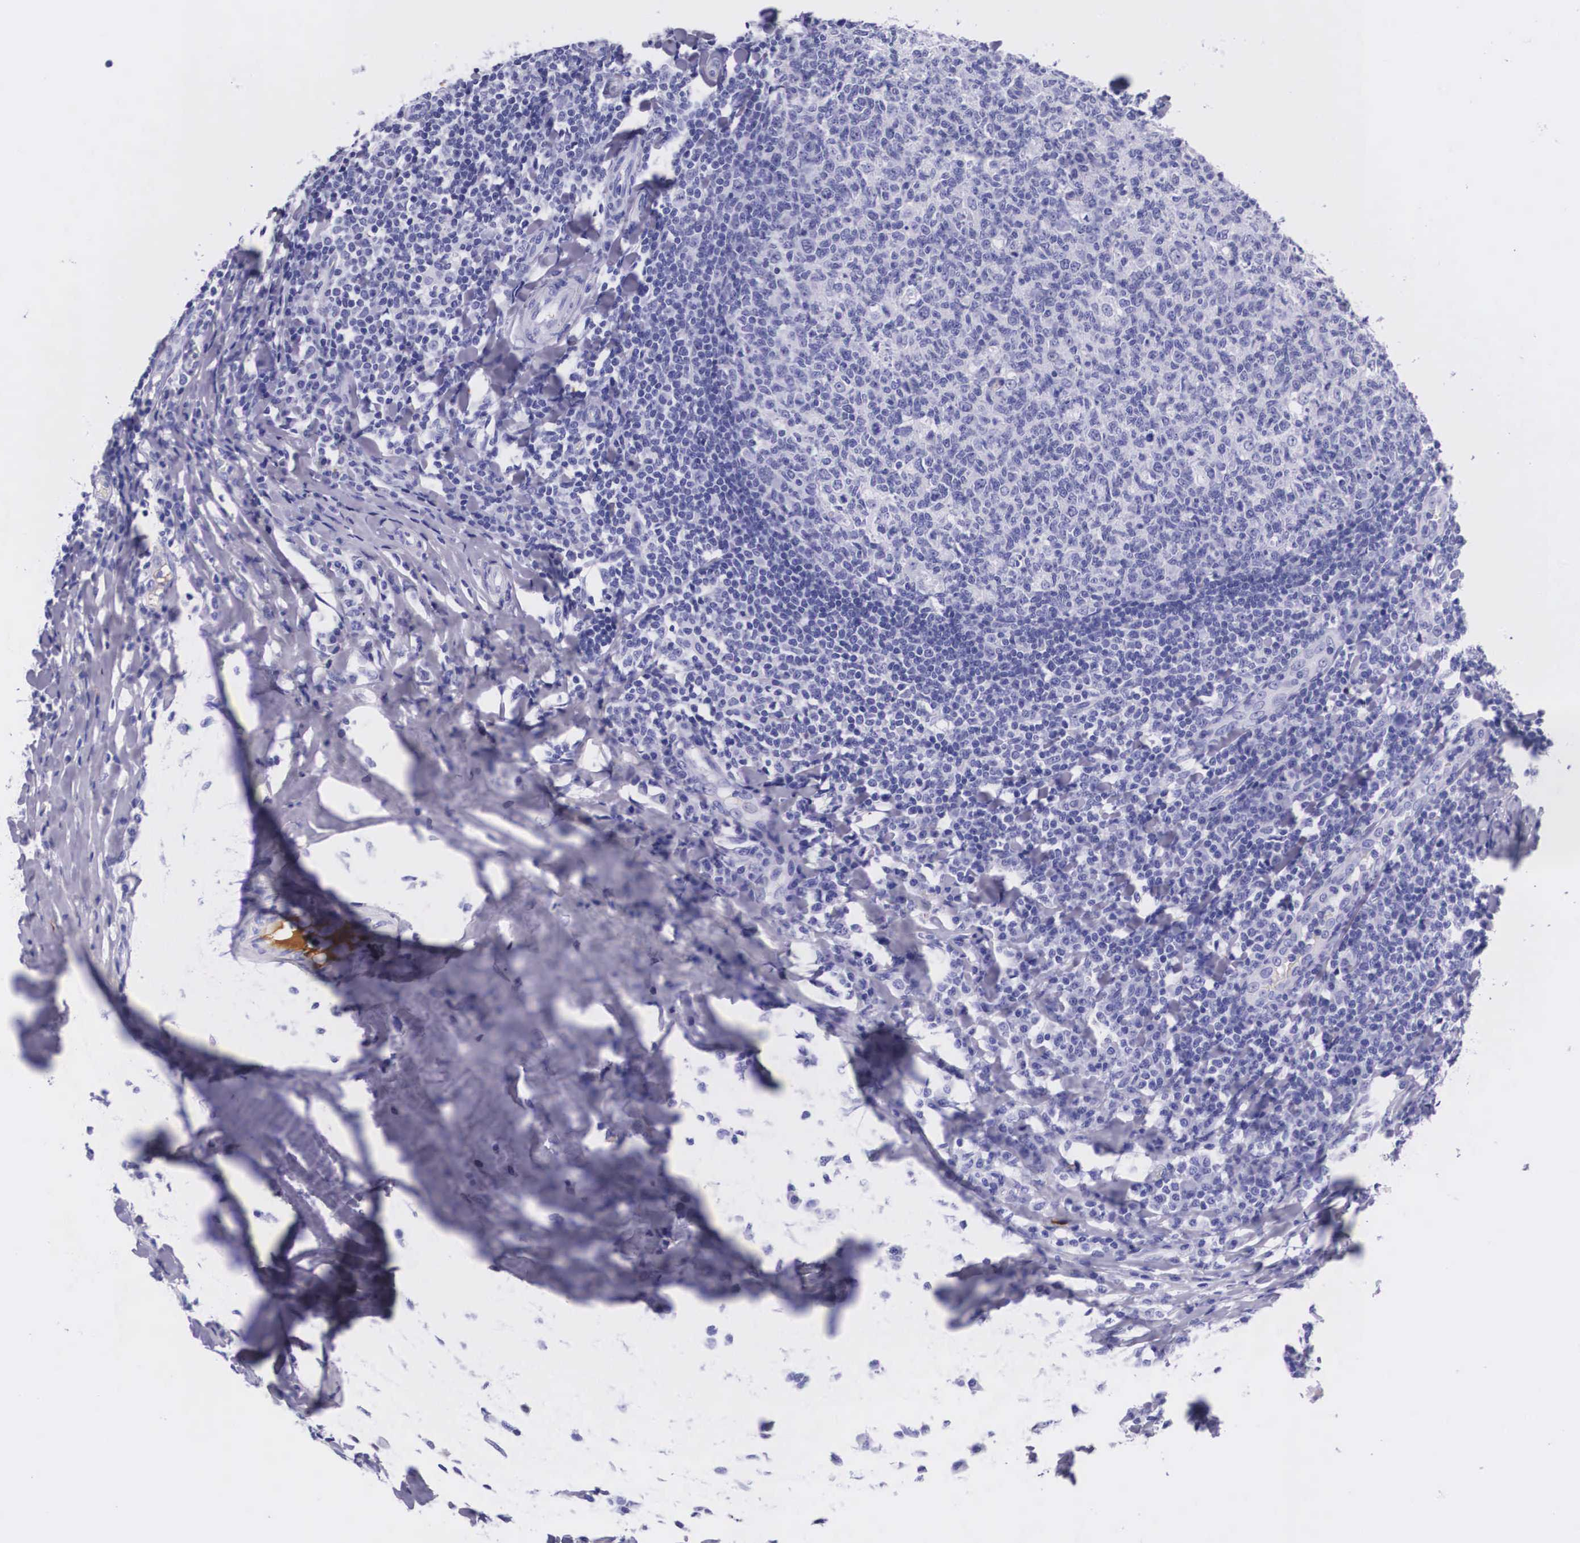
{"staining": {"intensity": "negative", "quantity": "none", "location": "none"}, "tissue": "tonsil", "cell_type": "Germinal center cells", "image_type": "normal", "snomed": [{"axis": "morphology", "description": "Normal tissue, NOS"}, {"axis": "topography", "description": "Tonsil"}], "caption": "IHC of benign human tonsil displays no expression in germinal center cells.", "gene": "PLG", "patient": {"sex": "male", "age": 6}}